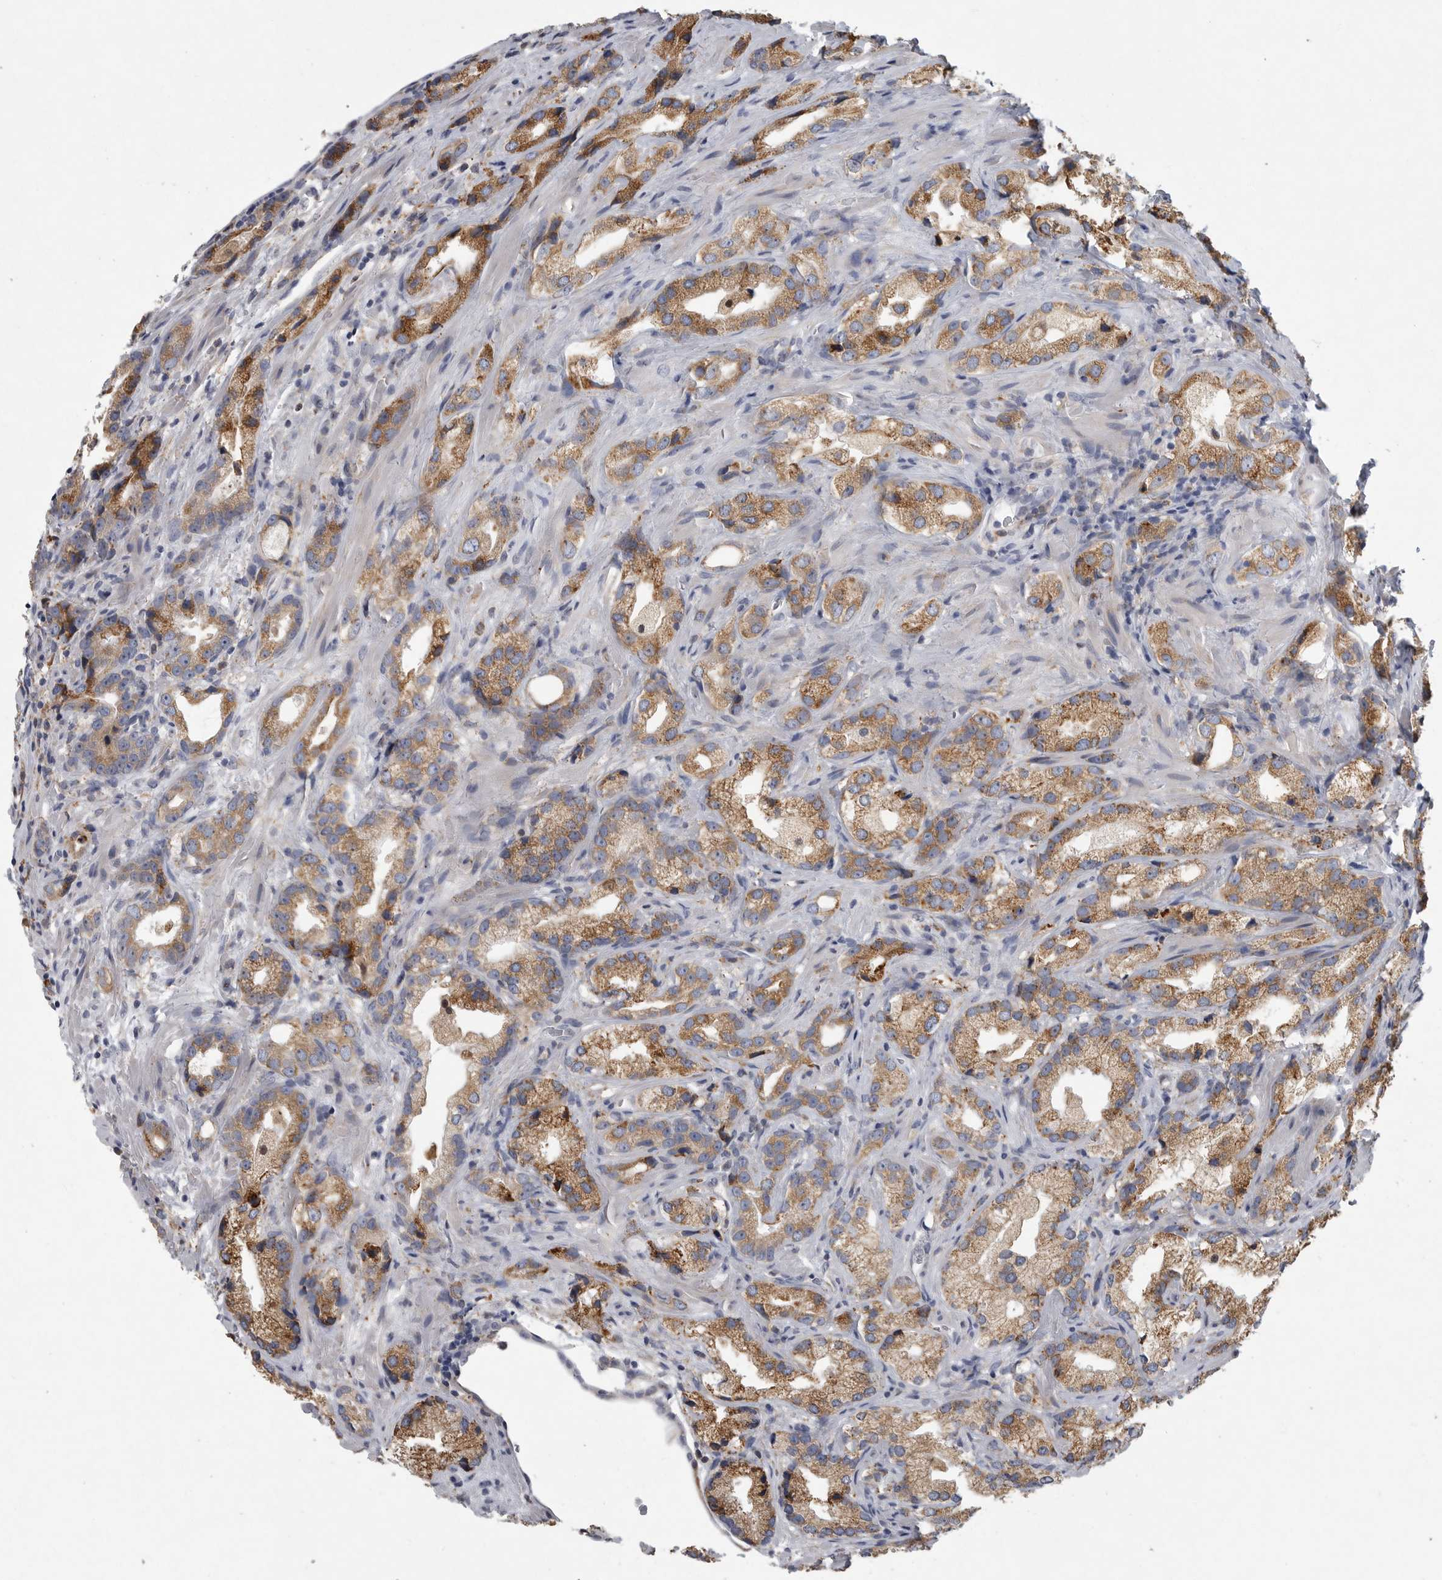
{"staining": {"intensity": "moderate", "quantity": ">75%", "location": "cytoplasmic/membranous"}, "tissue": "prostate cancer", "cell_type": "Tumor cells", "image_type": "cancer", "snomed": [{"axis": "morphology", "description": "Adenocarcinoma, High grade"}, {"axis": "topography", "description": "Prostate"}], "caption": "Prostate cancer was stained to show a protein in brown. There is medium levels of moderate cytoplasmic/membranous expression in approximately >75% of tumor cells. Using DAB (3,3'-diaminobenzidine) (brown) and hematoxylin (blue) stains, captured at high magnification using brightfield microscopy.", "gene": "MINPP1", "patient": {"sex": "male", "age": 63}}